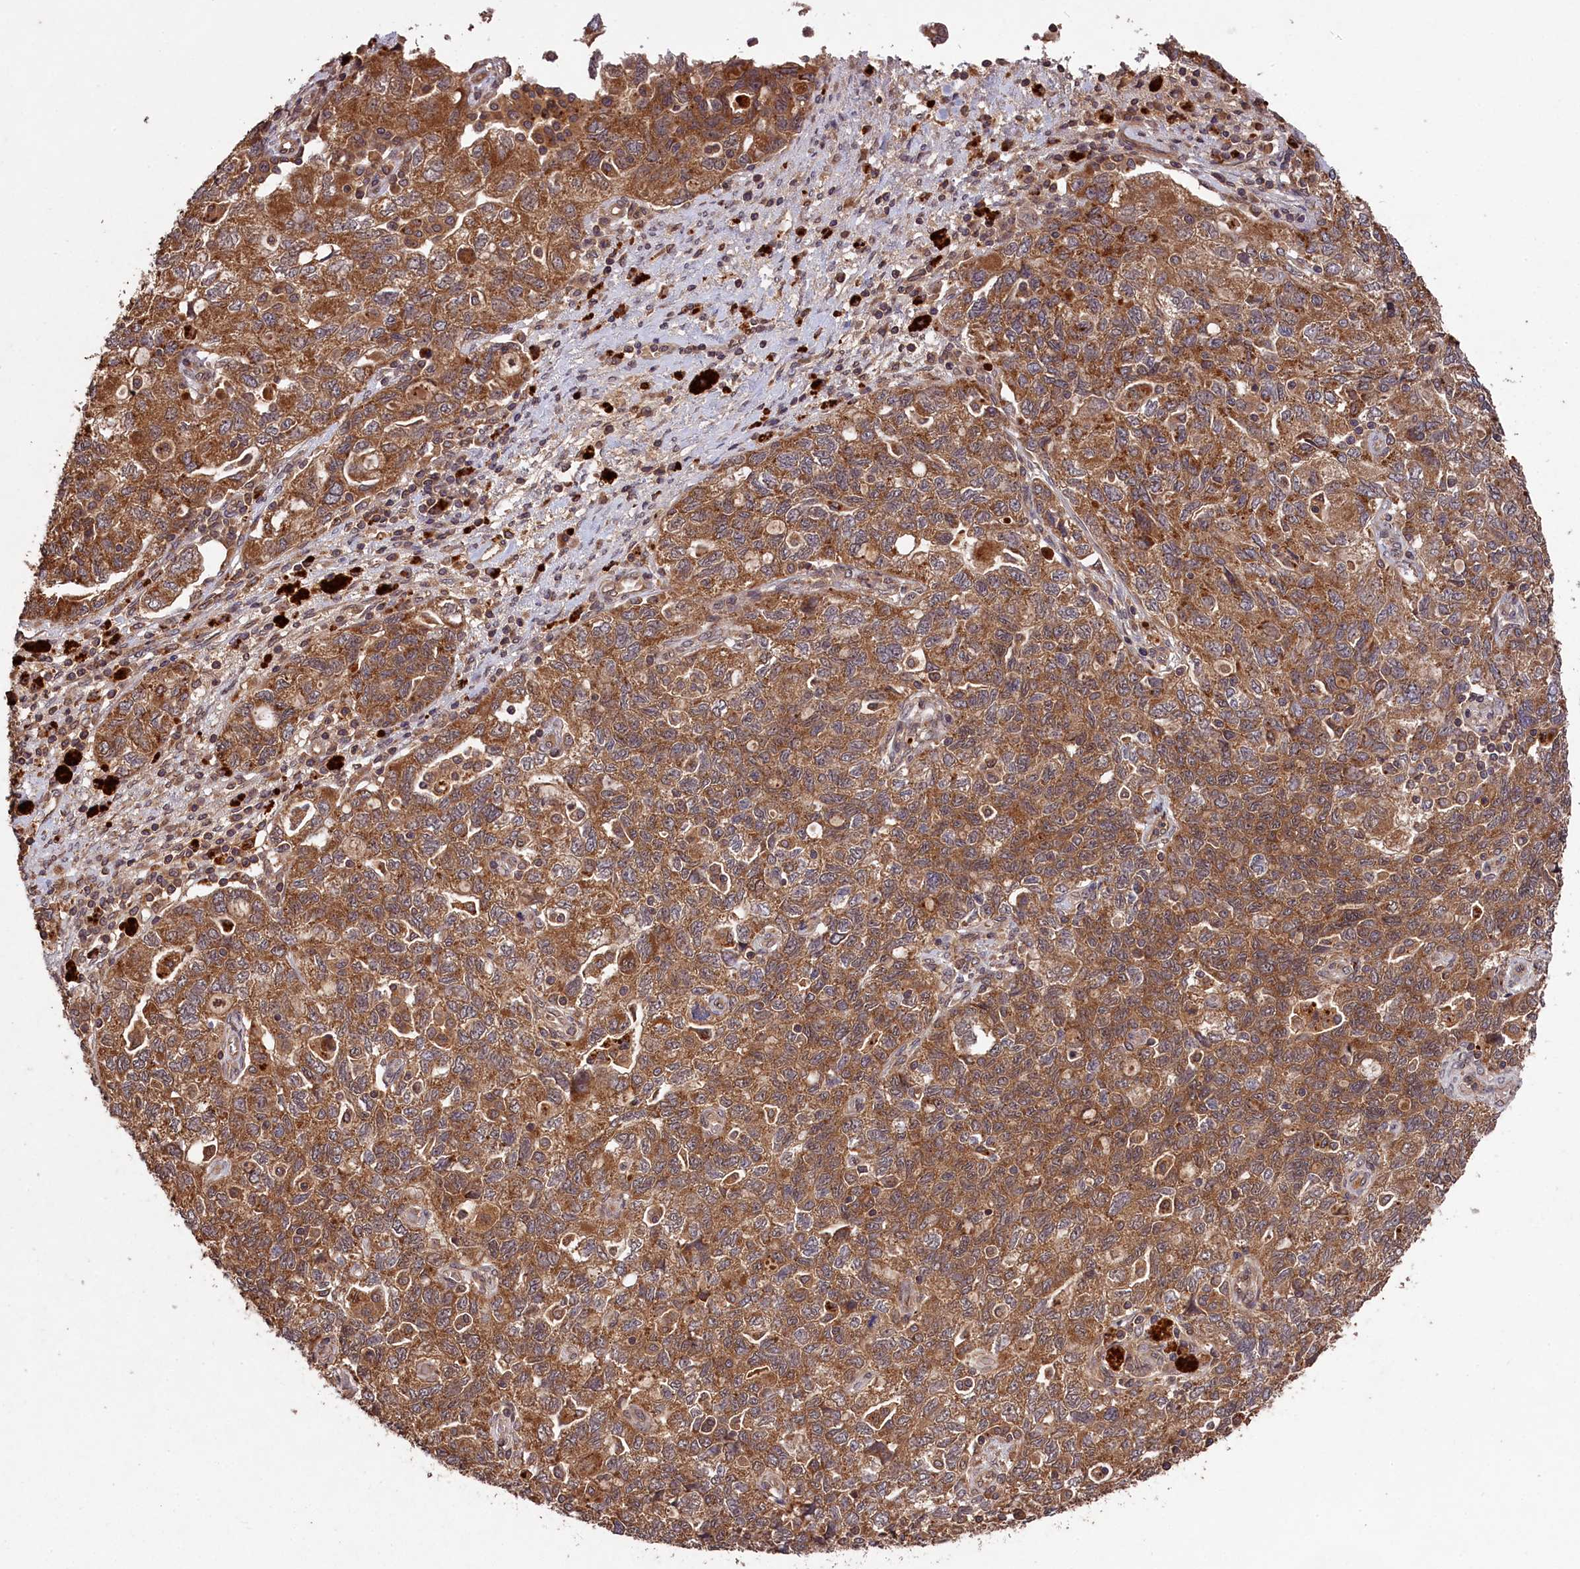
{"staining": {"intensity": "moderate", "quantity": ">75%", "location": "cytoplasmic/membranous"}, "tissue": "ovarian cancer", "cell_type": "Tumor cells", "image_type": "cancer", "snomed": [{"axis": "morphology", "description": "Carcinoma, NOS"}, {"axis": "morphology", "description": "Cystadenocarcinoma, serous, NOS"}, {"axis": "topography", "description": "Ovary"}], "caption": "Human ovarian cancer (serous cystadenocarcinoma) stained for a protein (brown) exhibits moderate cytoplasmic/membranous positive expression in approximately >75% of tumor cells.", "gene": "CHAC1", "patient": {"sex": "female", "age": 69}}